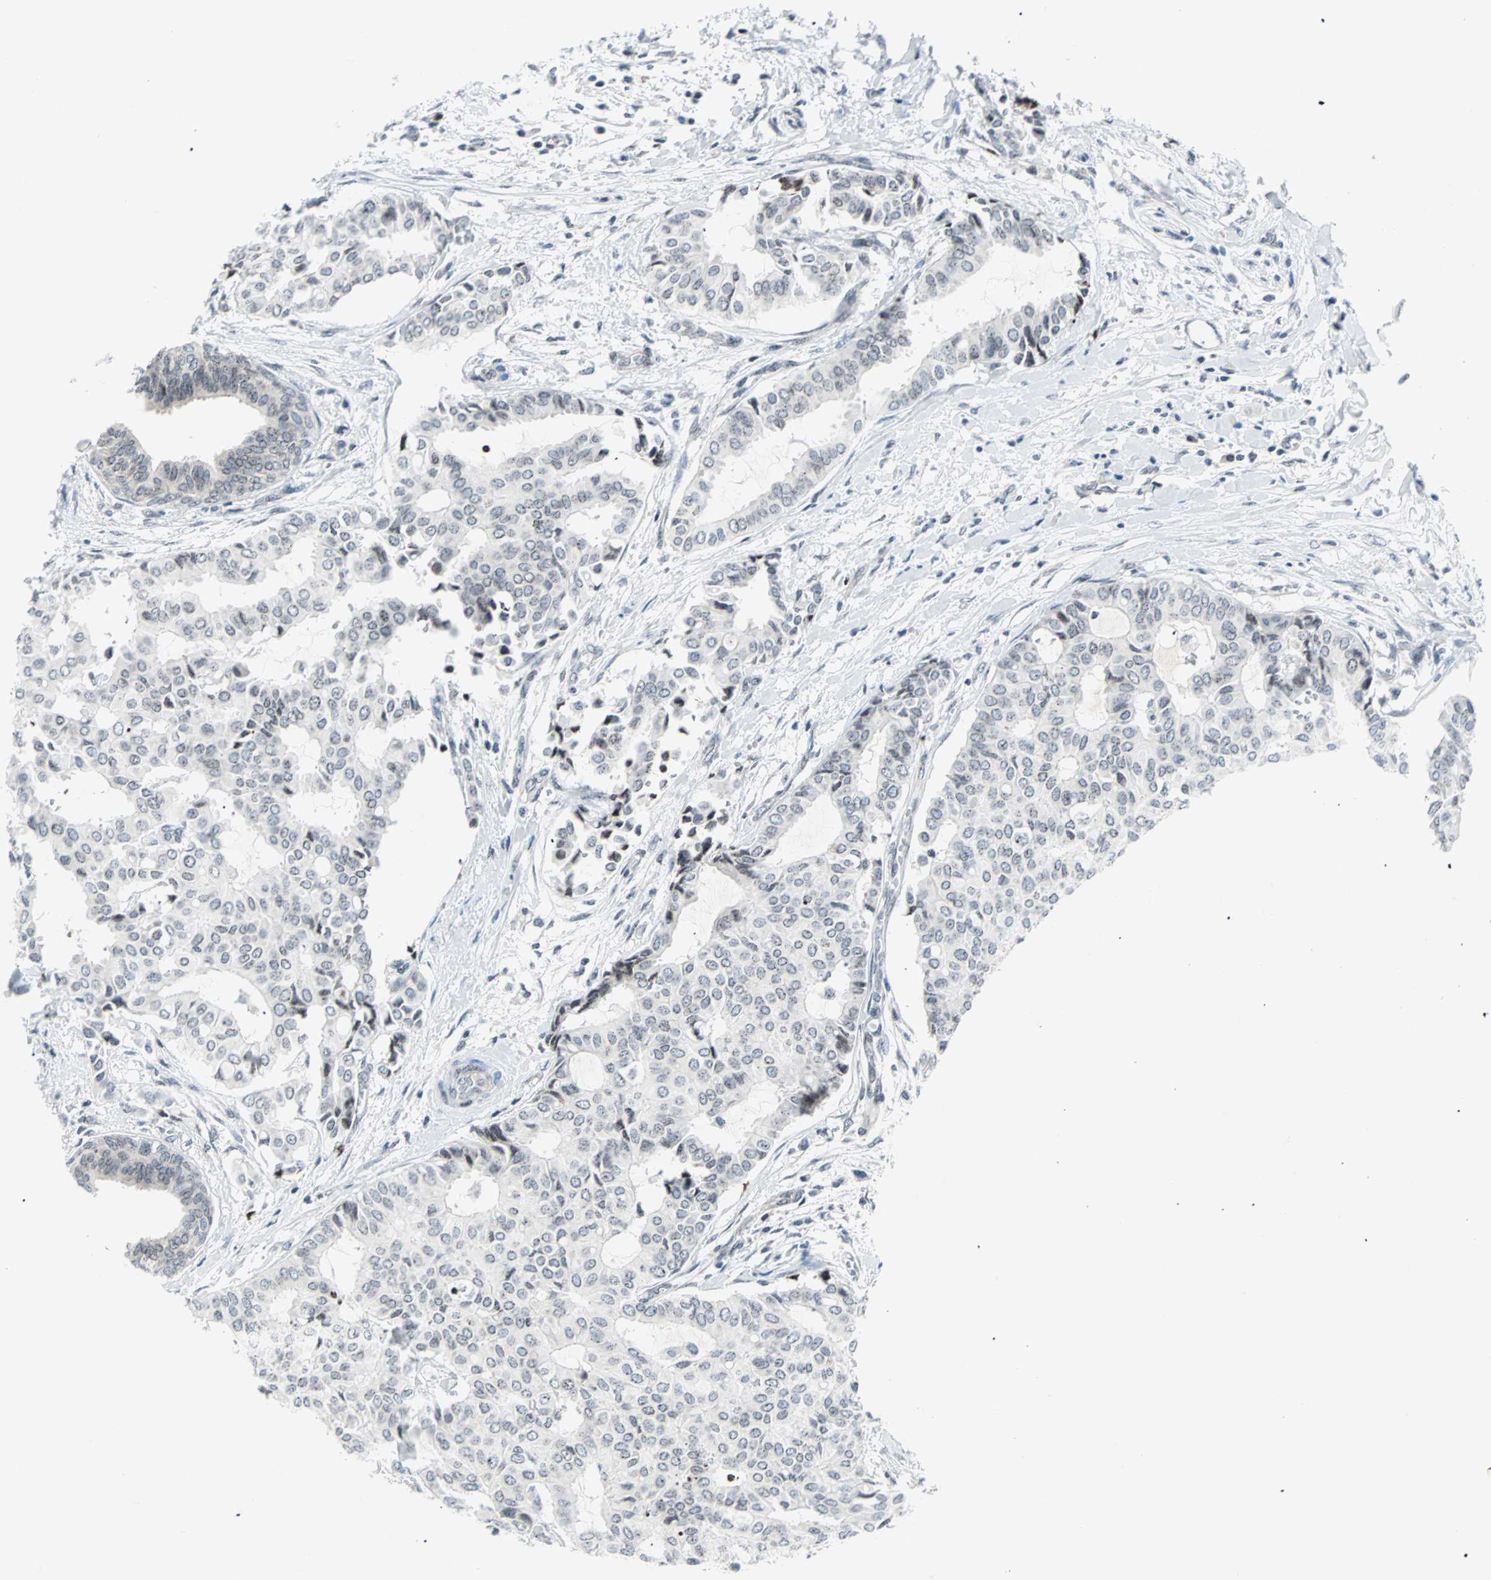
{"staining": {"intensity": "weak", "quantity": "<25%", "location": "nuclear"}, "tissue": "head and neck cancer", "cell_type": "Tumor cells", "image_type": "cancer", "snomed": [{"axis": "morphology", "description": "Adenocarcinoma, NOS"}, {"axis": "topography", "description": "Salivary gland"}, {"axis": "topography", "description": "Head-Neck"}], "caption": "Tumor cells are negative for brown protein staining in head and neck cancer (adenocarcinoma).", "gene": "CENPA", "patient": {"sex": "female", "age": 59}}